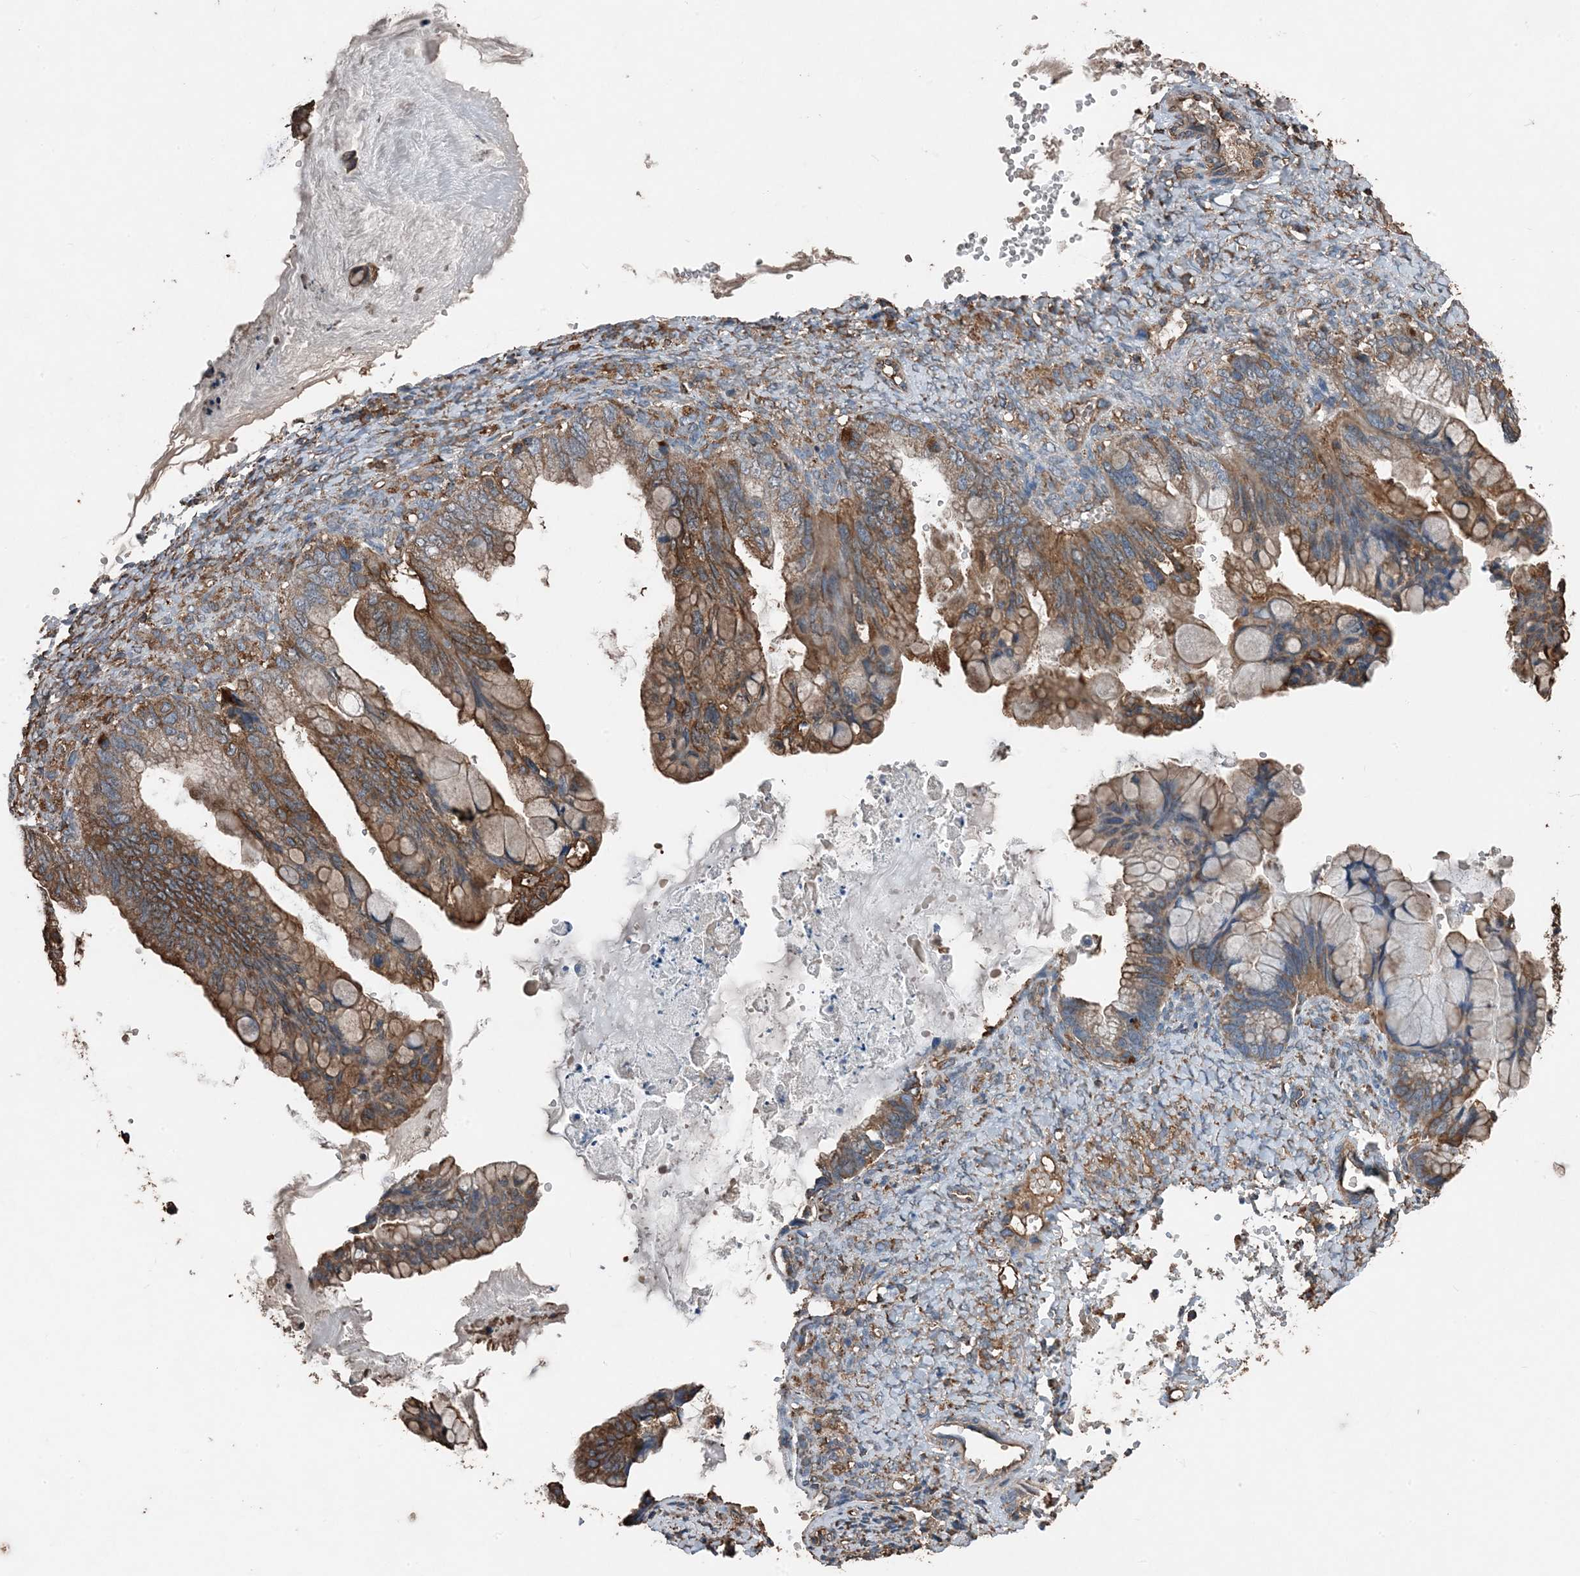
{"staining": {"intensity": "moderate", "quantity": ">75%", "location": "cytoplasmic/membranous"}, "tissue": "ovarian cancer", "cell_type": "Tumor cells", "image_type": "cancer", "snomed": [{"axis": "morphology", "description": "Cystadenocarcinoma, mucinous, NOS"}, {"axis": "topography", "description": "Ovary"}], "caption": "The histopathology image displays immunohistochemical staining of ovarian cancer. There is moderate cytoplasmic/membranous positivity is identified in approximately >75% of tumor cells. (brown staining indicates protein expression, while blue staining denotes nuclei).", "gene": "PDIA6", "patient": {"sex": "female", "age": 36}}